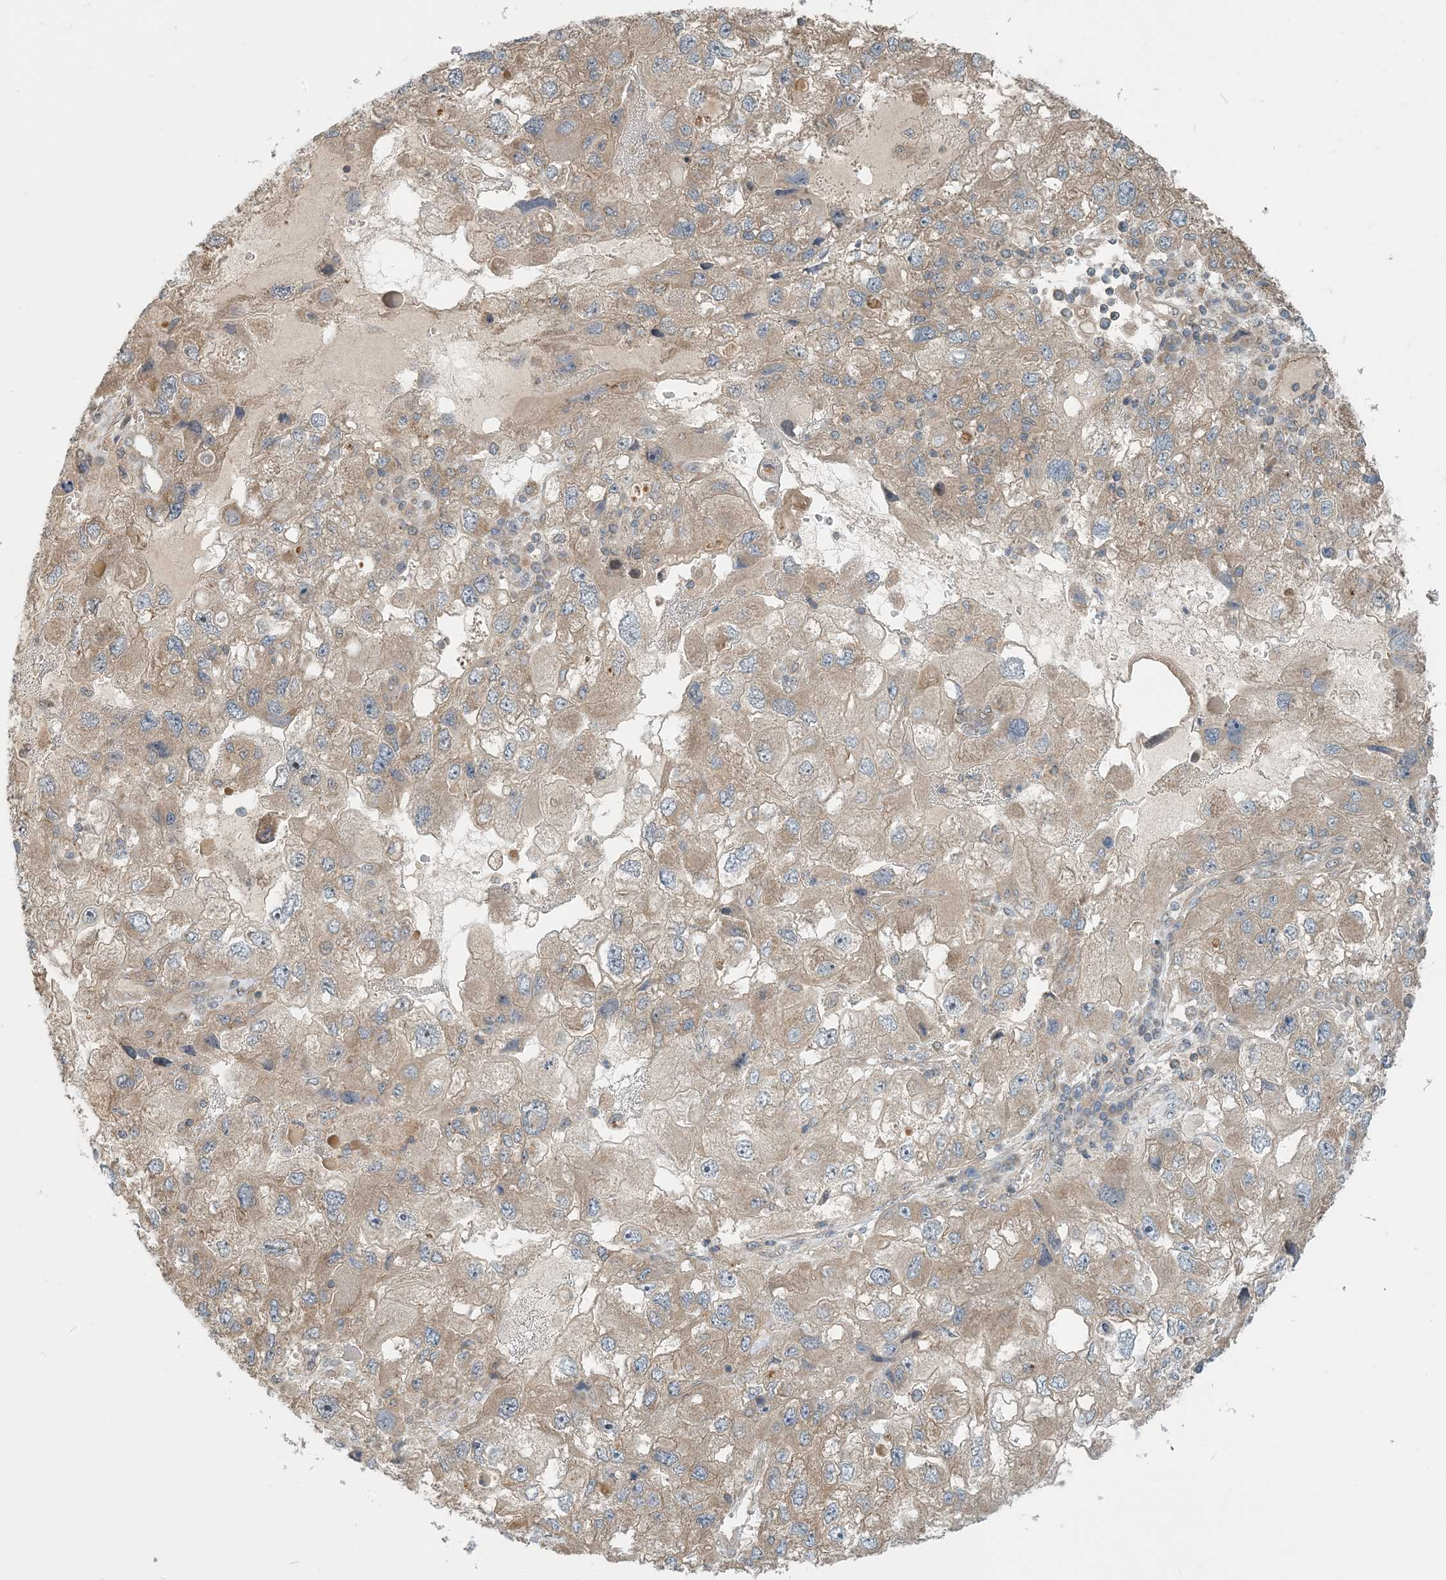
{"staining": {"intensity": "moderate", "quantity": "25%-75%", "location": "cytoplasmic/membranous"}, "tissue": "endometrial cancer", "cell_type": "Tumor cells", "image_type": "cancer", "snomed": [{"axis": "morphology", "description": "Adenocarcinoma, NOS"}, {"axis": "topography", "description": "Endometrium"}], "caption": "Immunohistochemistry photomicrograph of human adenocarcinoma (endometrial) stained for a protein (brown), which displays medium levels of moderate cytoplasmic/membranous expression in approximately 25%-75% of tumor cells.", "gene": "ZBTB3", "patient": {"sex": "female", "age": 49}}